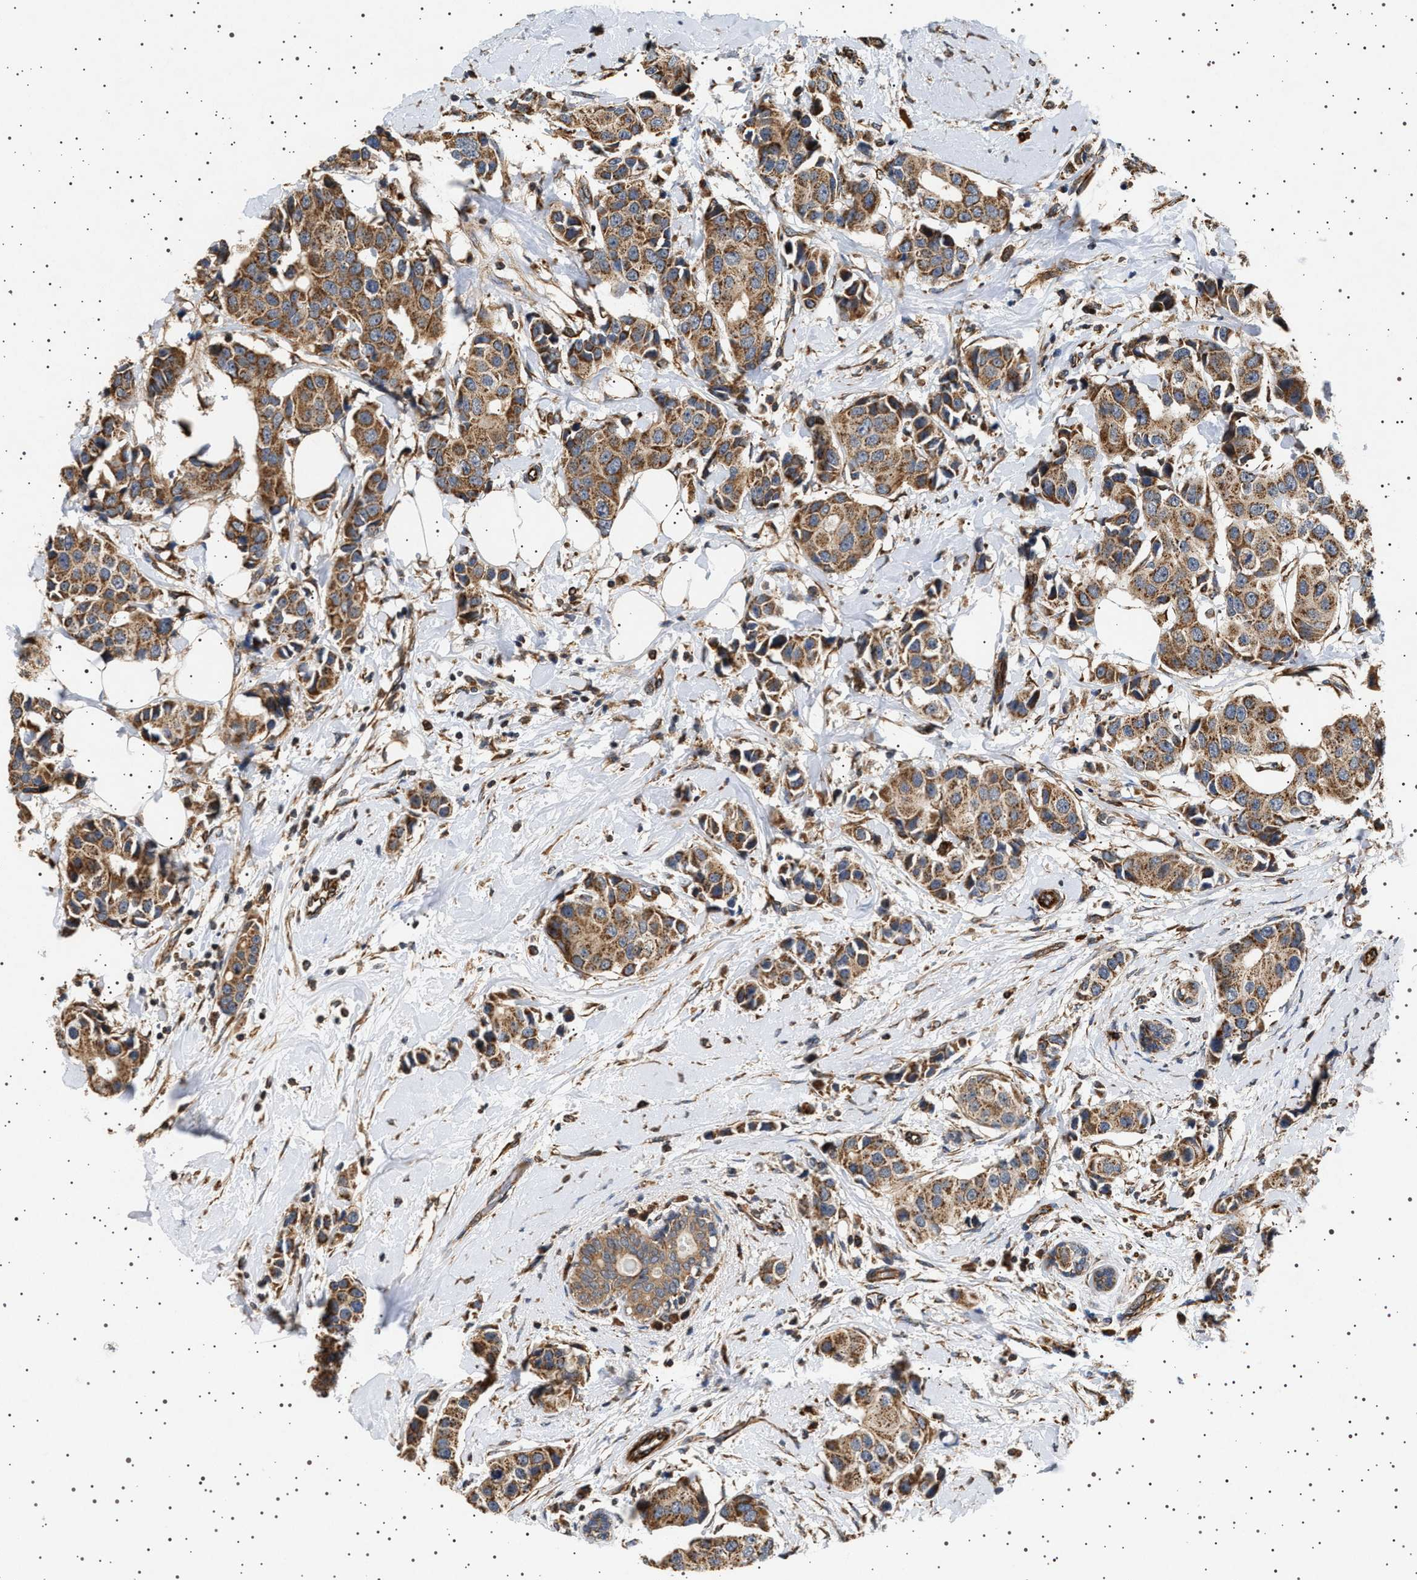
{"staining": {"intensity": "moderate", "quantity": ">75%", "location": "cytoplasmic/membranous"}, "tissue": "breast cancer", "cell_type": "Tumor cells", "image_type": "cancer", "snomed": [{"axis": "morphology", "description": "Normal tissue, NOS"}, {"axis": "morphology", "description": "Duct carcinoma"}, {"axis": "topography", "description": "Breast"}], "caption": "Breast cancer stained with a protein marker displays moderate staining in tumor cells.", "gene": "TRUB2", "patient": {"sex": "female", "age": 39}}